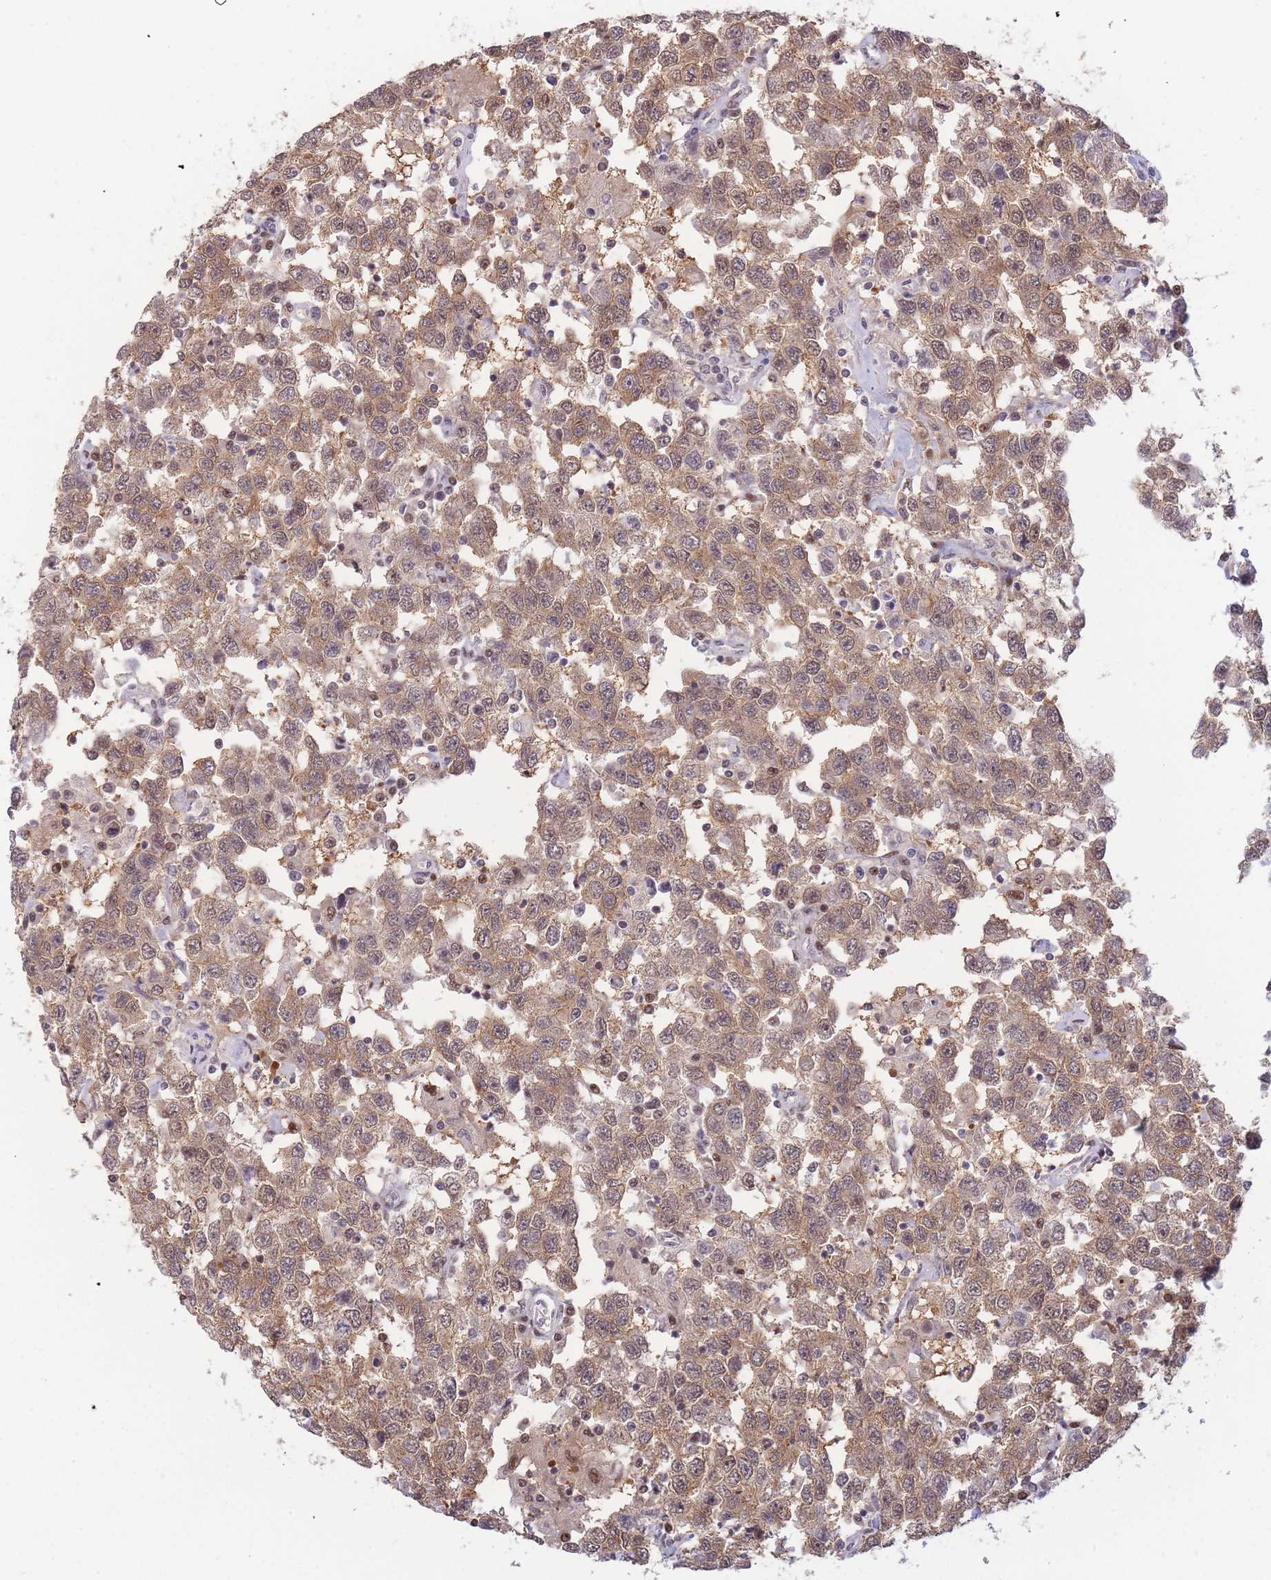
{"staining": {"intensity": "moderate", "quantity": ">75%", "location": "cytoplasmic/membranous,nuclear"}, "tissue": "testis cancer", "cell_type": "Tumor cells", "image_type": "cancer", "snomed": [{"axis": "morphology", "description": "Seminoma, NOS"}, {"axis": "topography", "description": "Testis"}], "caption": "Immunohistochemistry image of neoplastic tissue: seminoma (testis) stained using immunohistochemistry shows medium levels of moderate protein expression localized specifically in the cytoplasmic/membranous and nuclear of tumor cells, appearing as a cytoplasmic/membranous and nuclear brown color.", "gene": "DEAF1", "patient": {"sex": "male", "age": 41}}